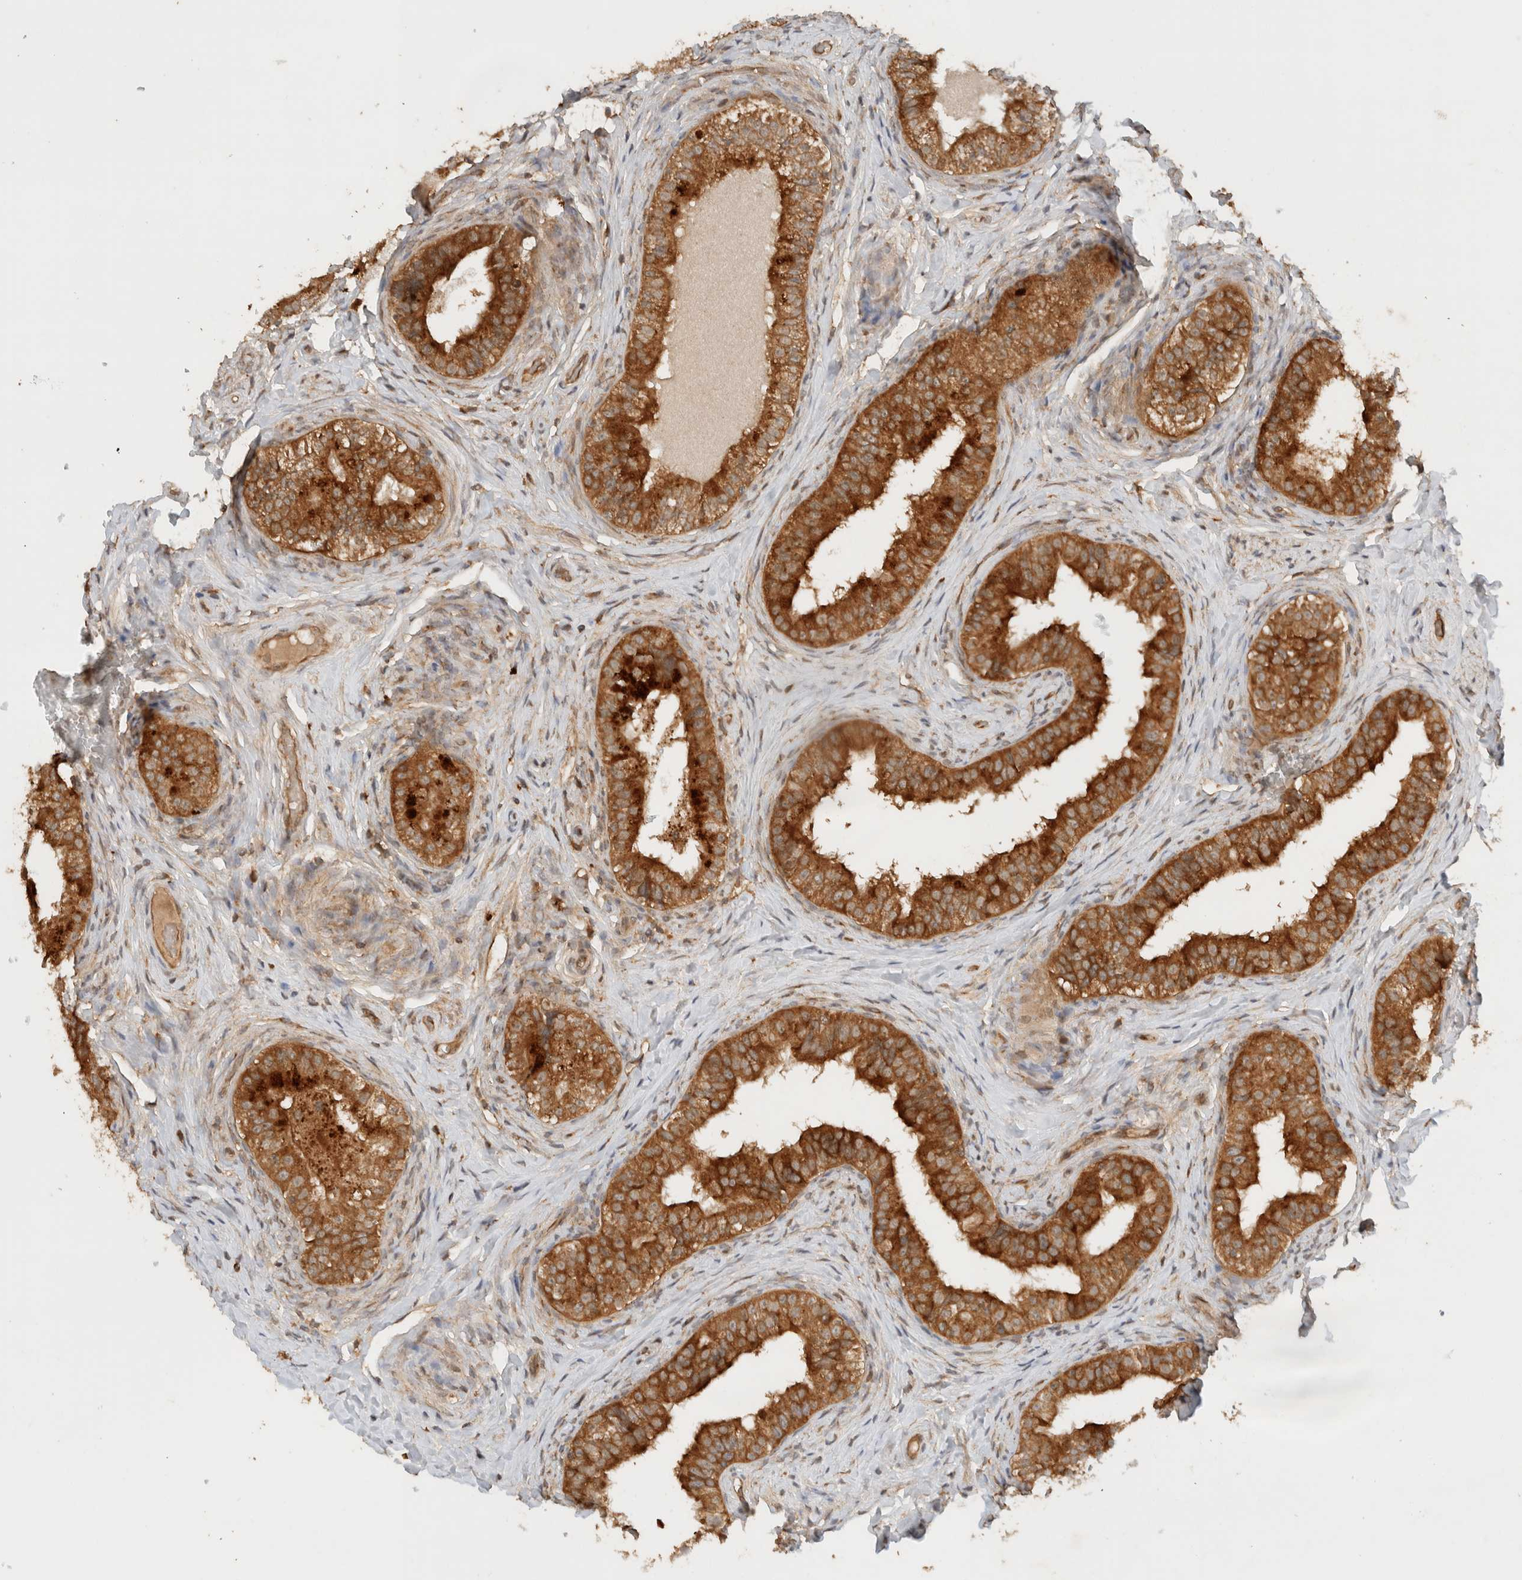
{"staining": {"intensity": "moderate", "quantity": ">75%", "location": "cytoplasmic/membranous"}, "tissue": "epididymis", "cell_type": "Glandular cells", "image_type": "normal", "snomed": [{"axis": "morphology", "description": "Normal tissue, NOS"}, {"axis": "topography", "description": "Epididymis"}], "caption": "This image reveals immunohistochemistry staining of unremarkable epididymis, with medium moderate cytoplasmic/membranous staining in approximately >75% of glandular cells.", "gene": "ARFGEF2", "patient": {"sex": "male", "age": 49}}